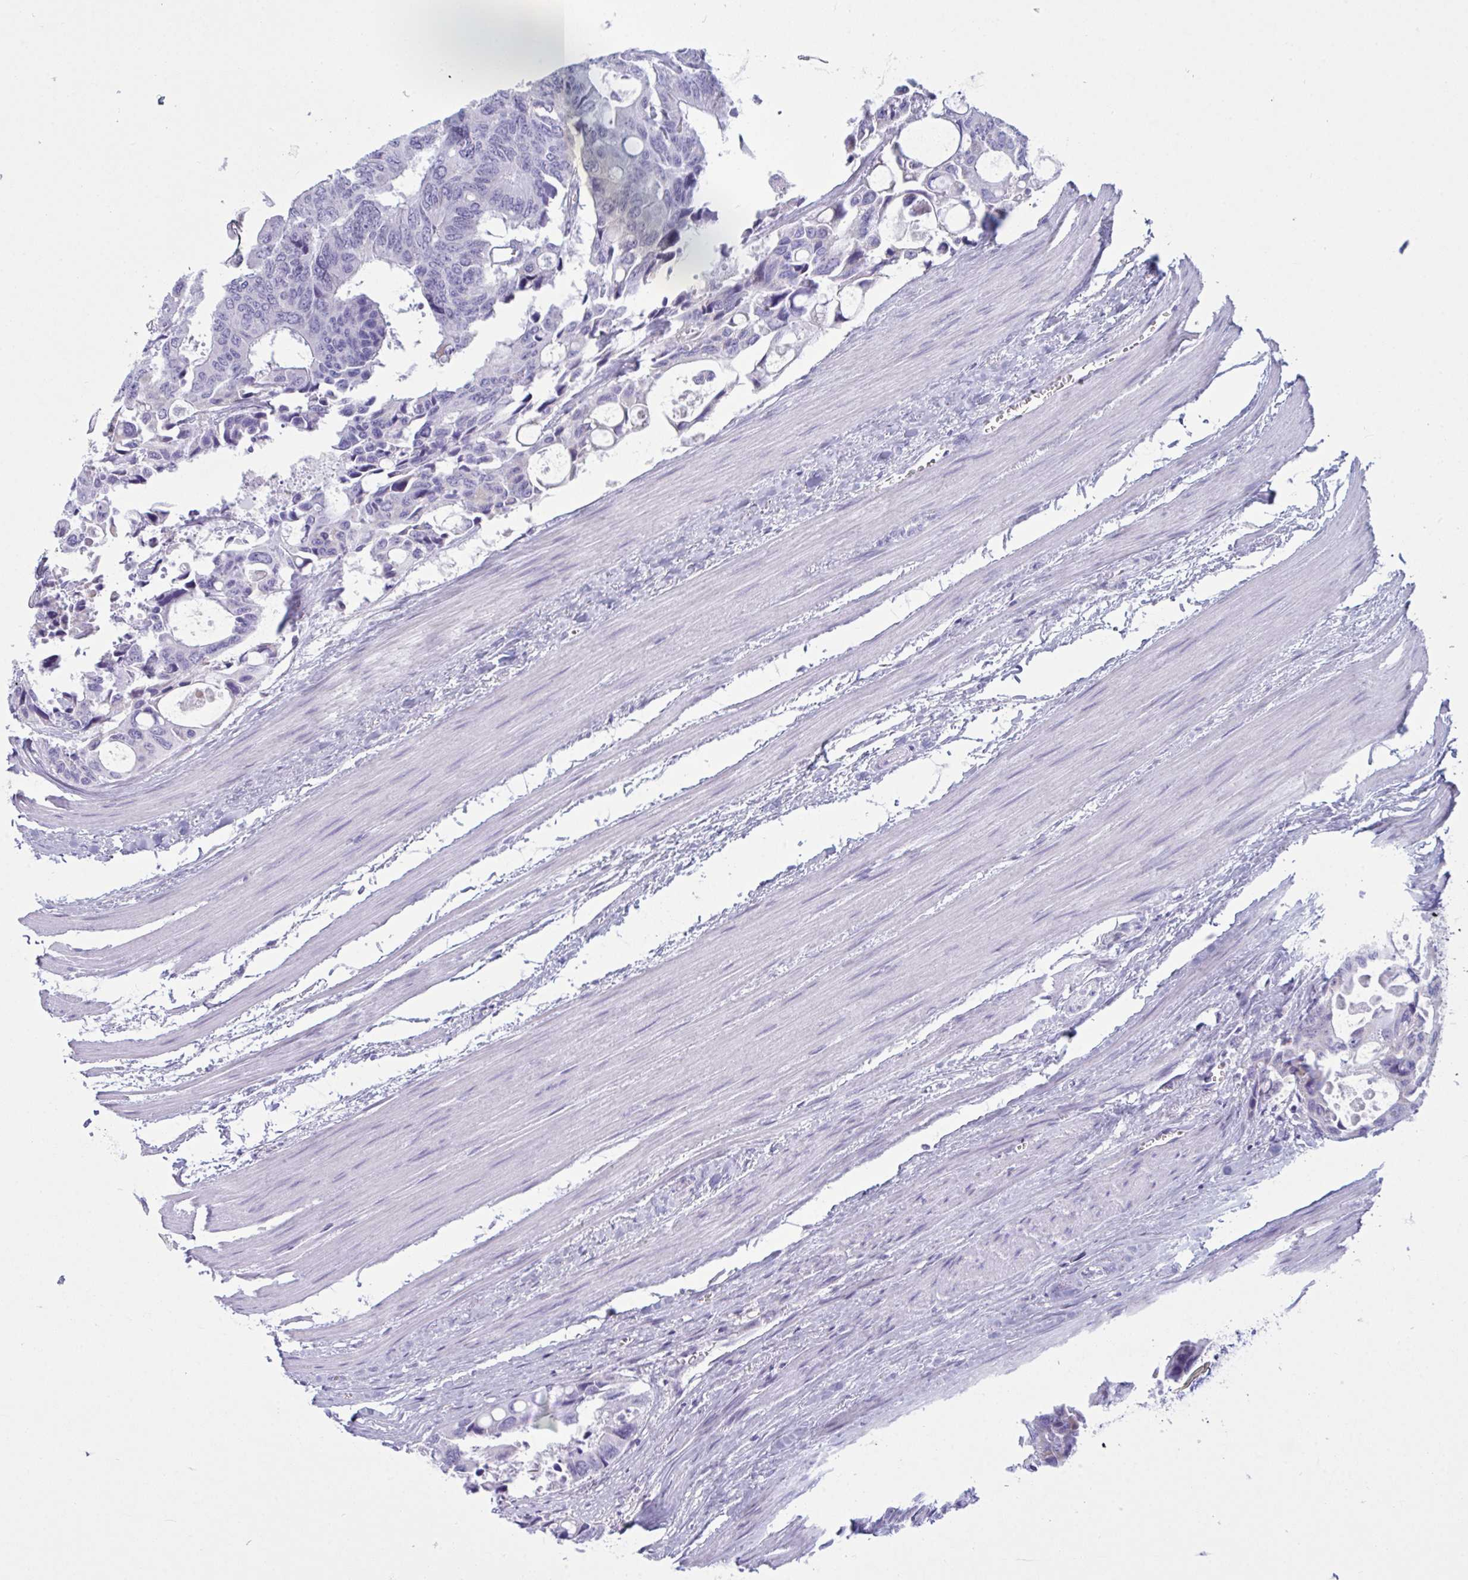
{"staining": {"intensity": "negative", "quantity": "none", "location": "none"}, "tissue": "colorectal cancer", "cell_type": "Tumor cells", "image_type": "cancer", "snomed": [{"axis": "morphology", "description": "Adenocarcinoma, NOS"}, {"axis": "topography", "description": "Rectum"}], "caption": "The IHC image has no significant staining in tumor cells of colorectal cancer tissue.", "gene": "BBS1", "patient": {"sex": "male", "age": 76}}